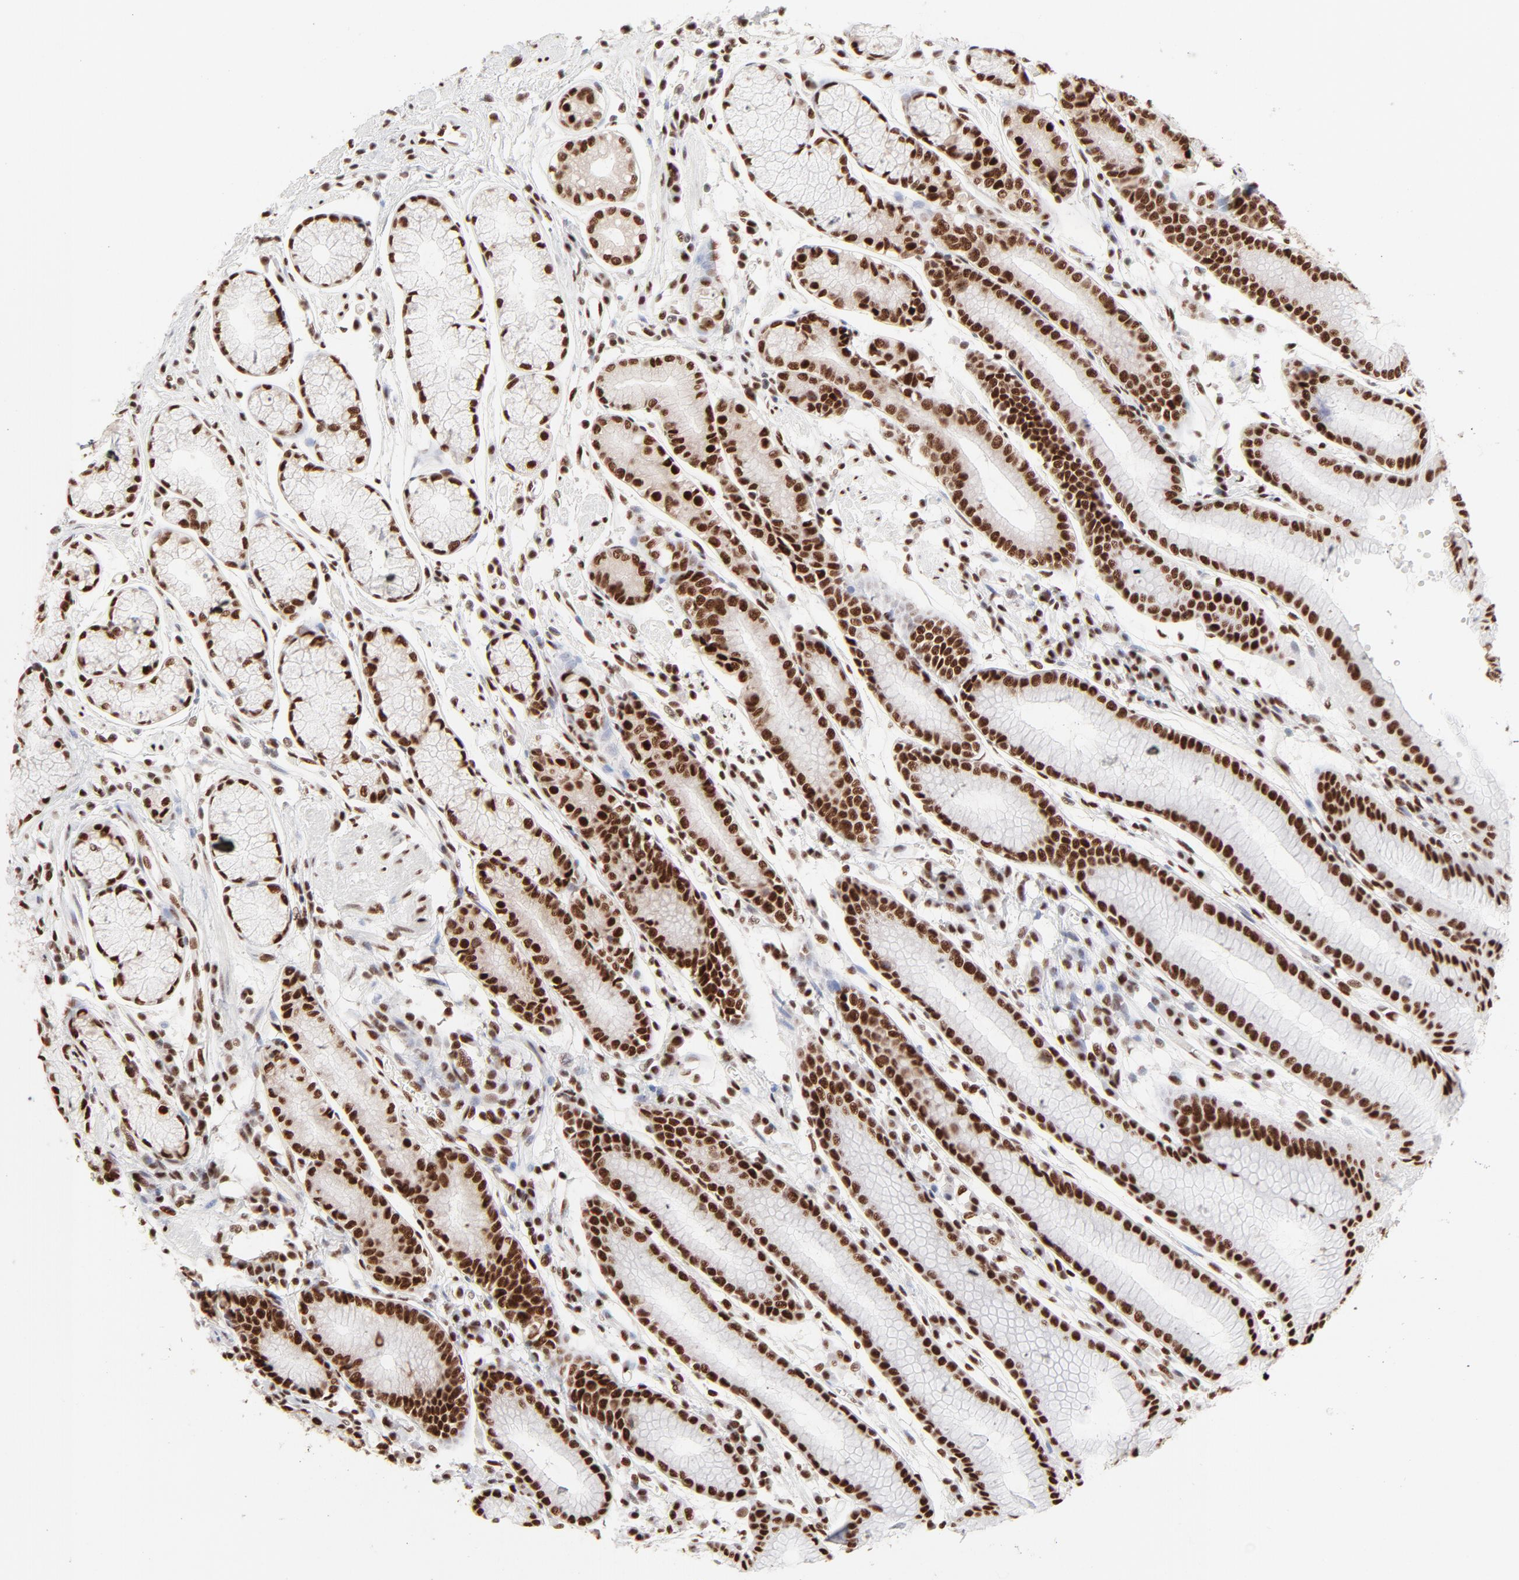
{"staining": {"intensity": "strong", "quantity": ">75%", "location": "nuclear"}, "tissue": "stomach", "cell_type": "Glandular cells", "image_type": "normal", "snomed": [{"axis": "morphology", "description": "Normal tissue, NOS"}, {"axis": "morphology", "description": "Inflammation, NOS"}, {"axis": "topography", "description": "Stomach, lower"}], "caption": "Immunohistochemistry photomicrograph of unremarkable human stomach stained for a protein (brown), which reveals high levels of strong nuclear positivity in approximately >75% of glandular cells.", "gene": "TARDBP", "patient": {"sex": "male", "age": 59}}